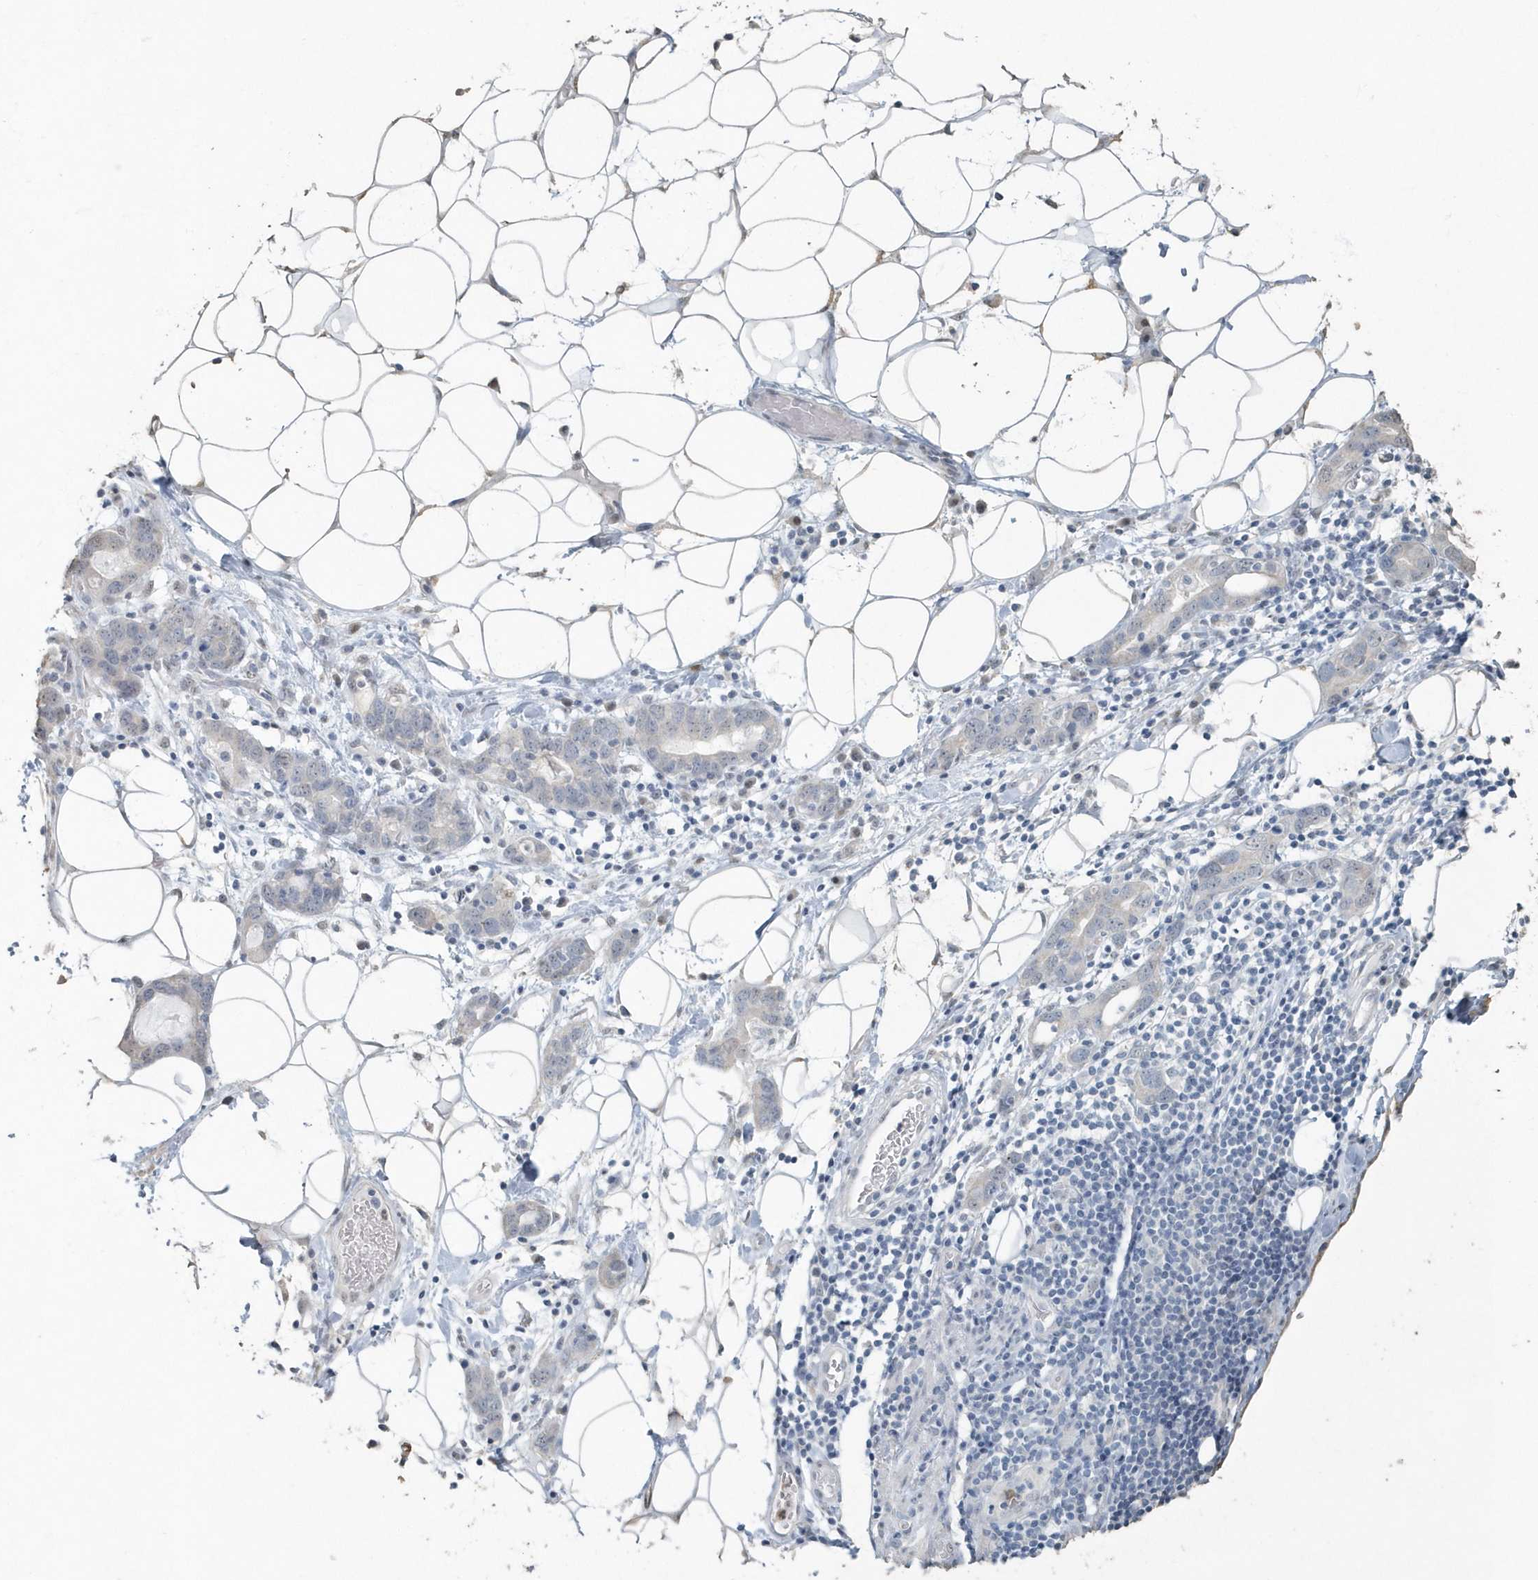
{"staining": {"intensity": "negative", "quantity": "none", "location": "none"}, "tissue": "stomach cancer", "cell_type": "Tumor cells", "image_type": "cancer", "snomed": [{"axis": "morphology", "description": "Adenocarcinoma, NOS"}, {"axis": "topography", "description": "Stomach, lower"}], "caption": "Immunohistochemical staining of stomach adenocarcinoma demonstrates no significant expression in tumor cells. The staining was performed using DAB to visualize the protein expression in brown, while the nuclei were stained in blue with hematoxylin (Magnification: 20x).", "gene": "MYOT", "patient": {"sex": "female", "age": 93}}